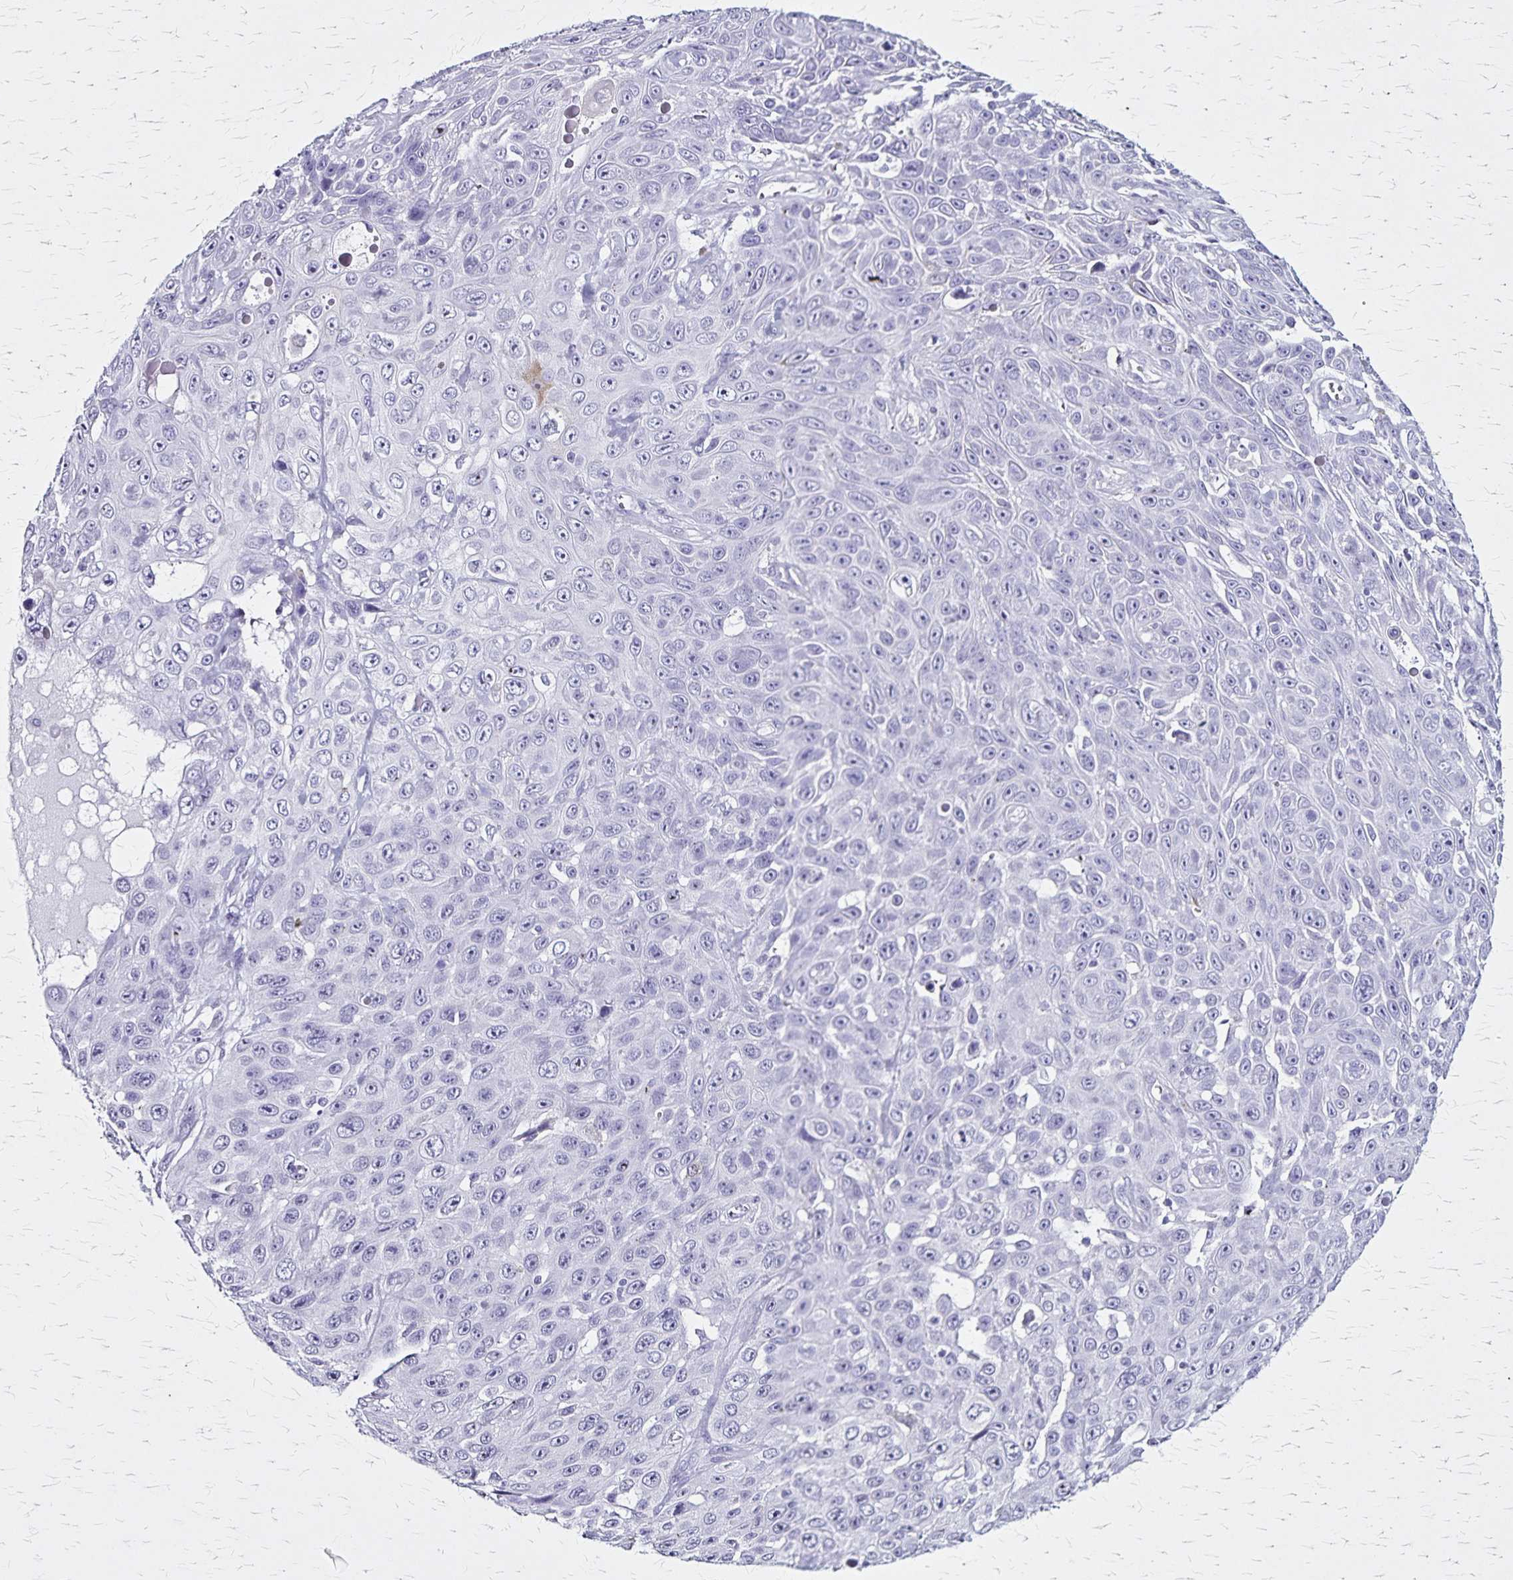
{"staining": {"intensity": "negative", "quantity": "none", "location": "none"}, "tissue": "skin cancer", "cell_type": "Tumor cells", "image_type": "cancer", "snomed": [{"axis": "morphology", "description": "Squamous cell carcinoma, NOS"}, {"axis": "topography", "description": "Skin"}], "caption": "Skin squamous cell carcinoma was stained to show a protein in brown. There is no significant staining in tumor cells. (Immunohistochemistry, brightfield microscopy, high magnification).", "gene": "KRT2", "patient": {"sex": "male", "age": 82}}